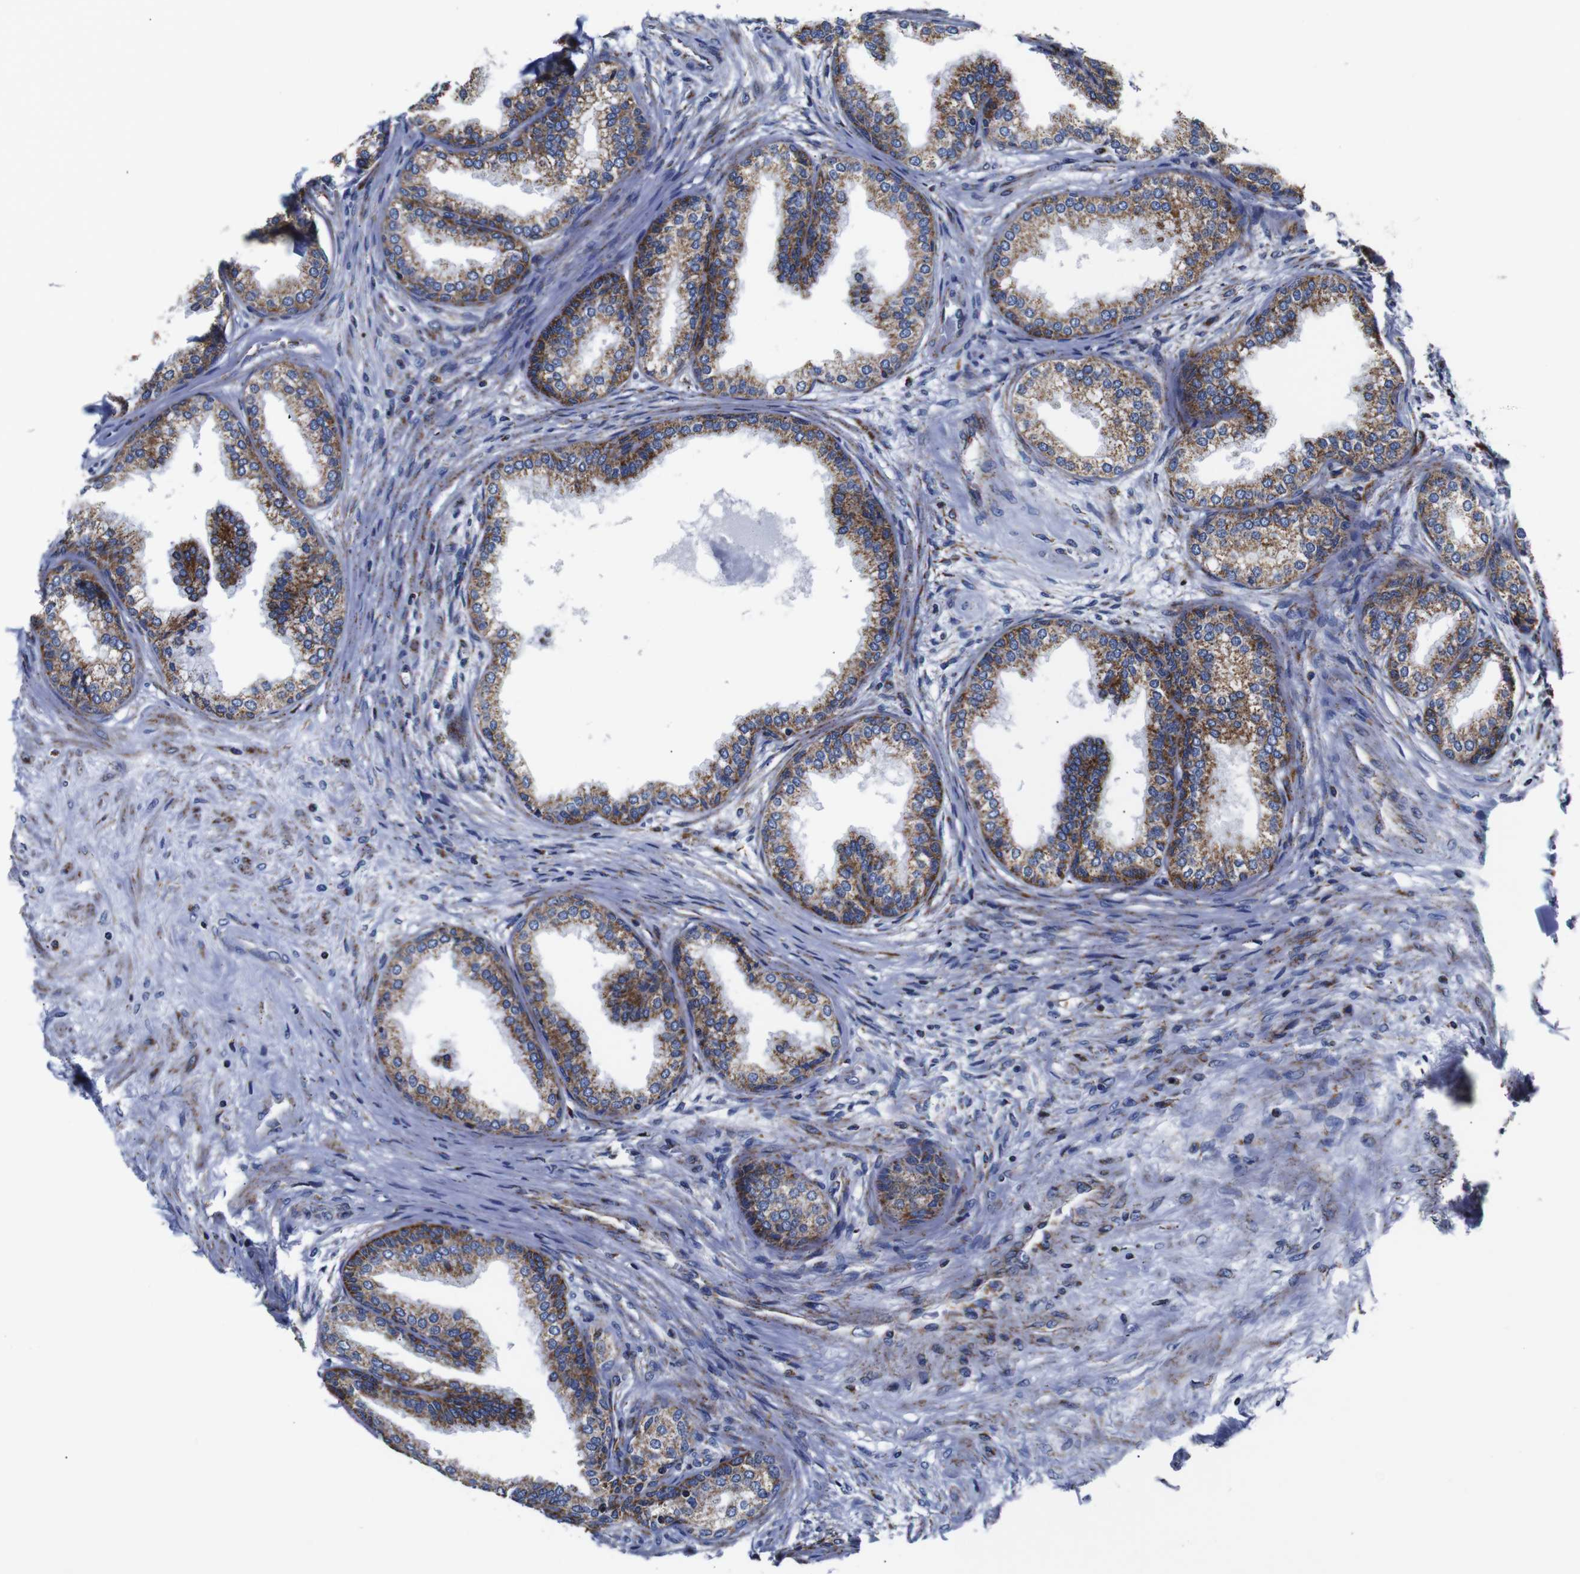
{"staining": {"intensity": "moderate", "quantity": ">75%", "location": "cytoplasmic/membranous"}, "tissue": "prostate", "cell_type": "Glandular cells", "image_type": "normal", "snomed": [{"axis": "morphology", "description": "Normal tissue, NOS"}, {"axis": "topography", "description": "Prostate"}], "caption": "Protein staining of unremarkable prostate demonstrates moderate cytoplasmic/membranous positivity in approximately >75% of glandular cells. Nuclei are stained in blue.", "gene": "FKBP9", "patient": {"sex": "male", "age": 76}}